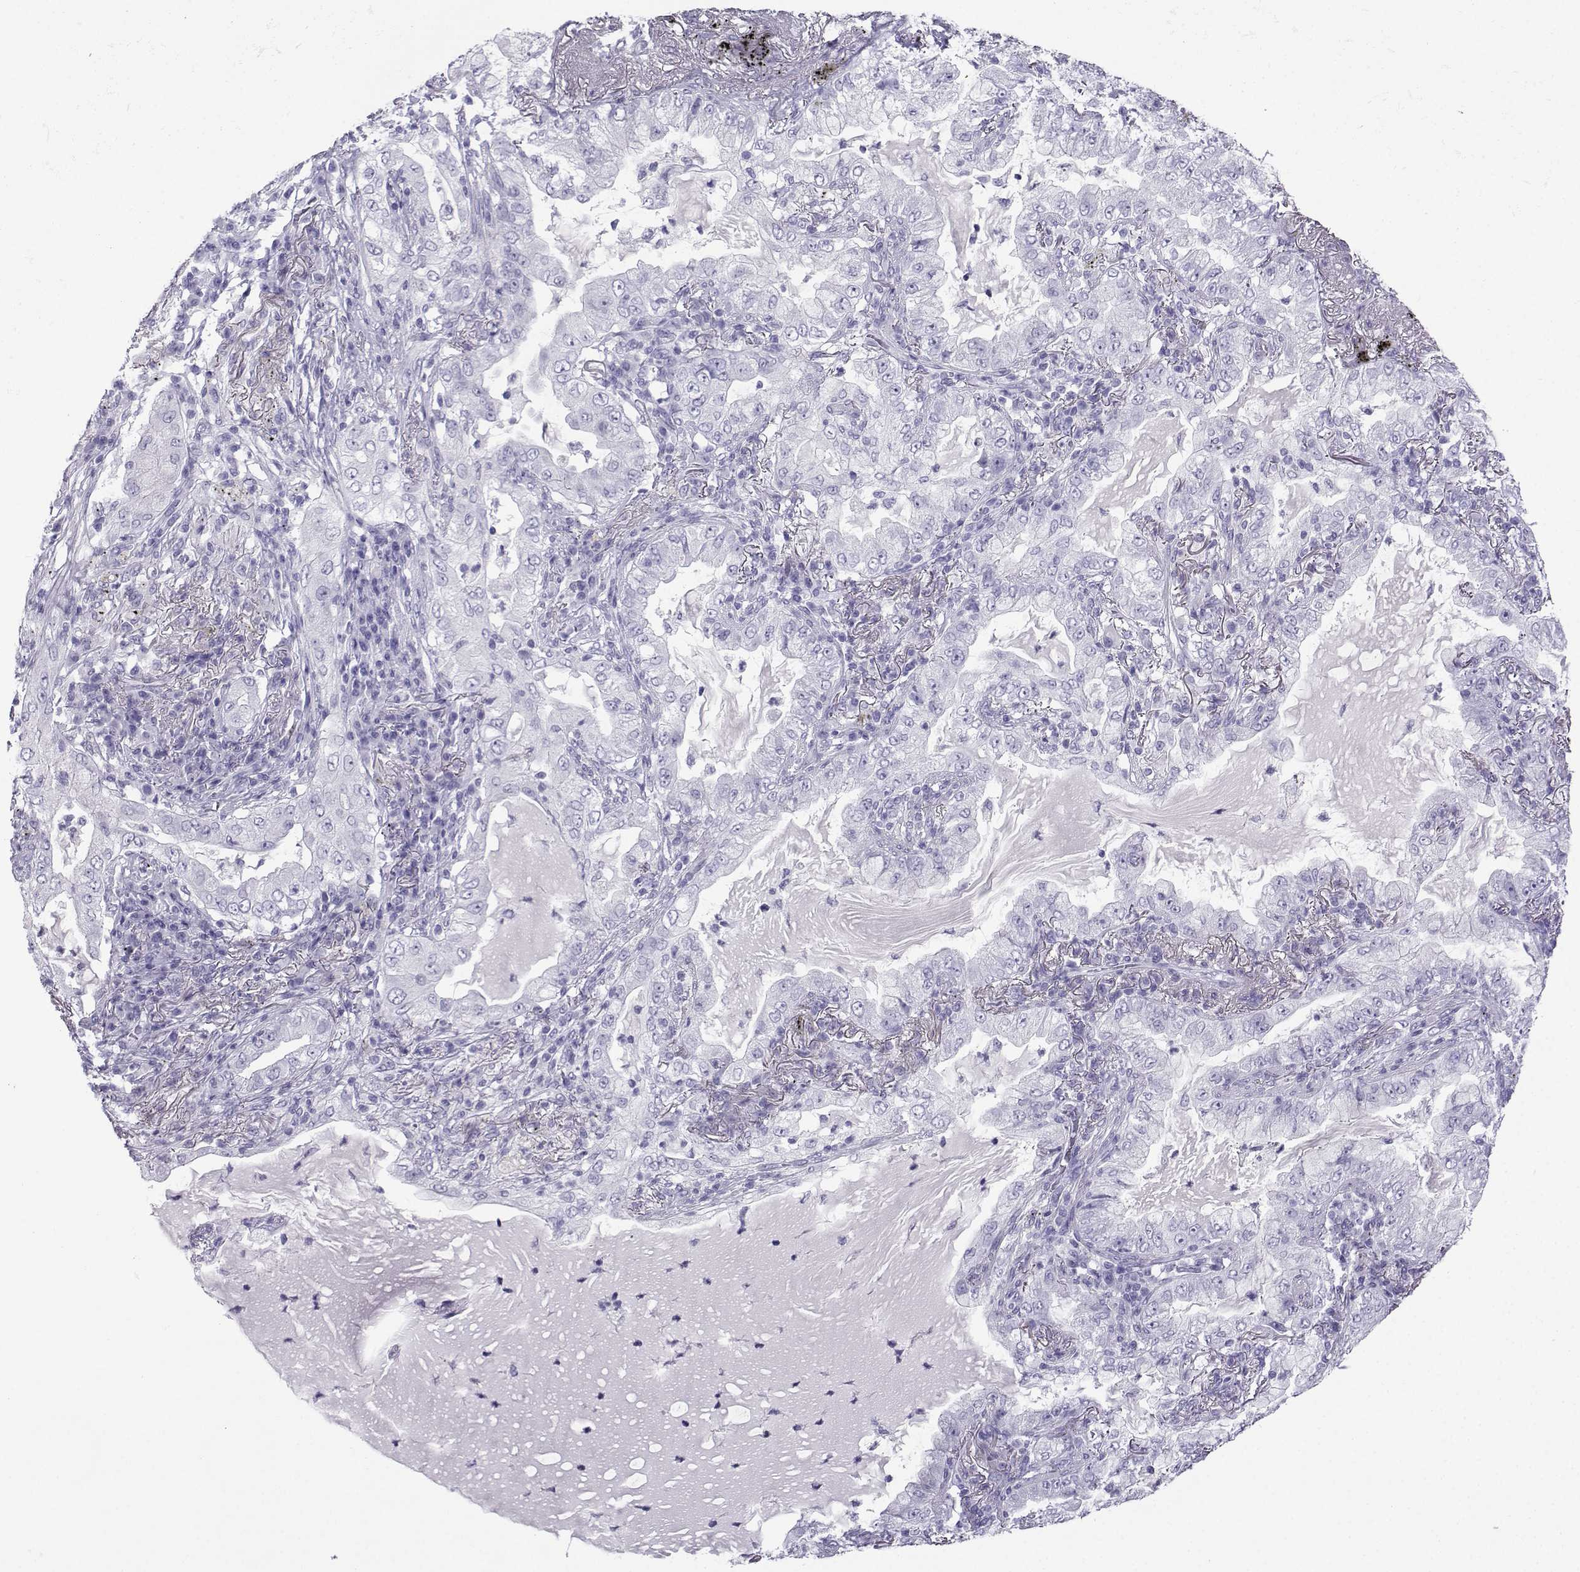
{"staining": {"intensity": "negative", "quantity": "none", "location": "none"}, "tissue": "lung cancer", "cell_type": "Tumor cells", "image_type": "cancer", "snomed": [{"axis": "morphology", "description": "Adenocarcinoma, NOS"}, {"axis": "topography", "description": "Lung"}], "caption": "Tumor cells show no significant staining in lung cancer.", "gene": "CRYBB1", "patient": {"sex": "female", "age": 73}}